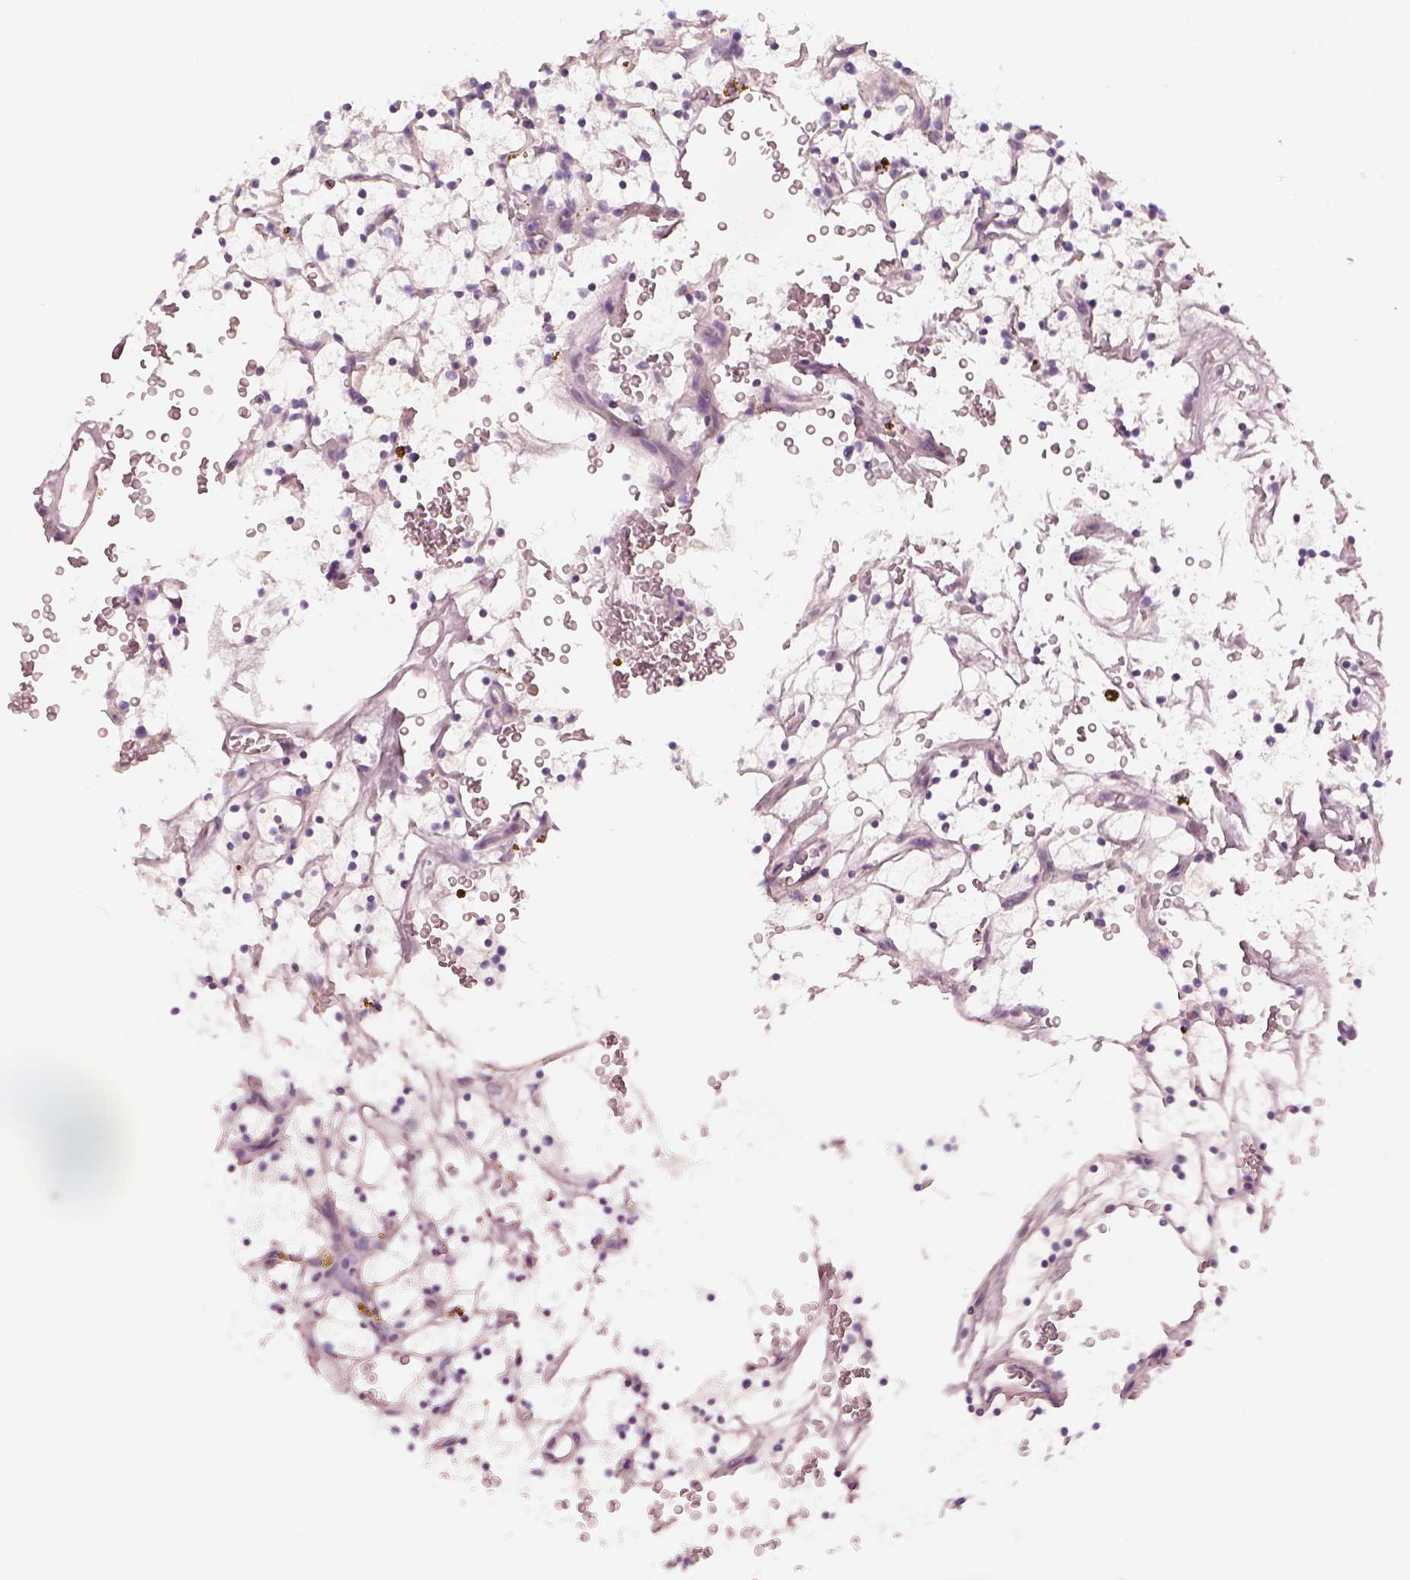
{"staining": {"intensity": "negative", "quantity": "none", "location": "none"}, "tissue": "renal cancer", "cell_type": "Tumor cells", "image_type": "cancer", "snomed": [{"axis": "morphology", "description": "Adenocarcinoma, NOS"}, {"axis": "topography", "description": "Kidney"}], "caption": "The immunohistochemistry image has no significant expression in tumor cells of renal adenocarcinoma tissue.", "gene": "CADM2", "patient": {"sex": "female", "age": 64}}